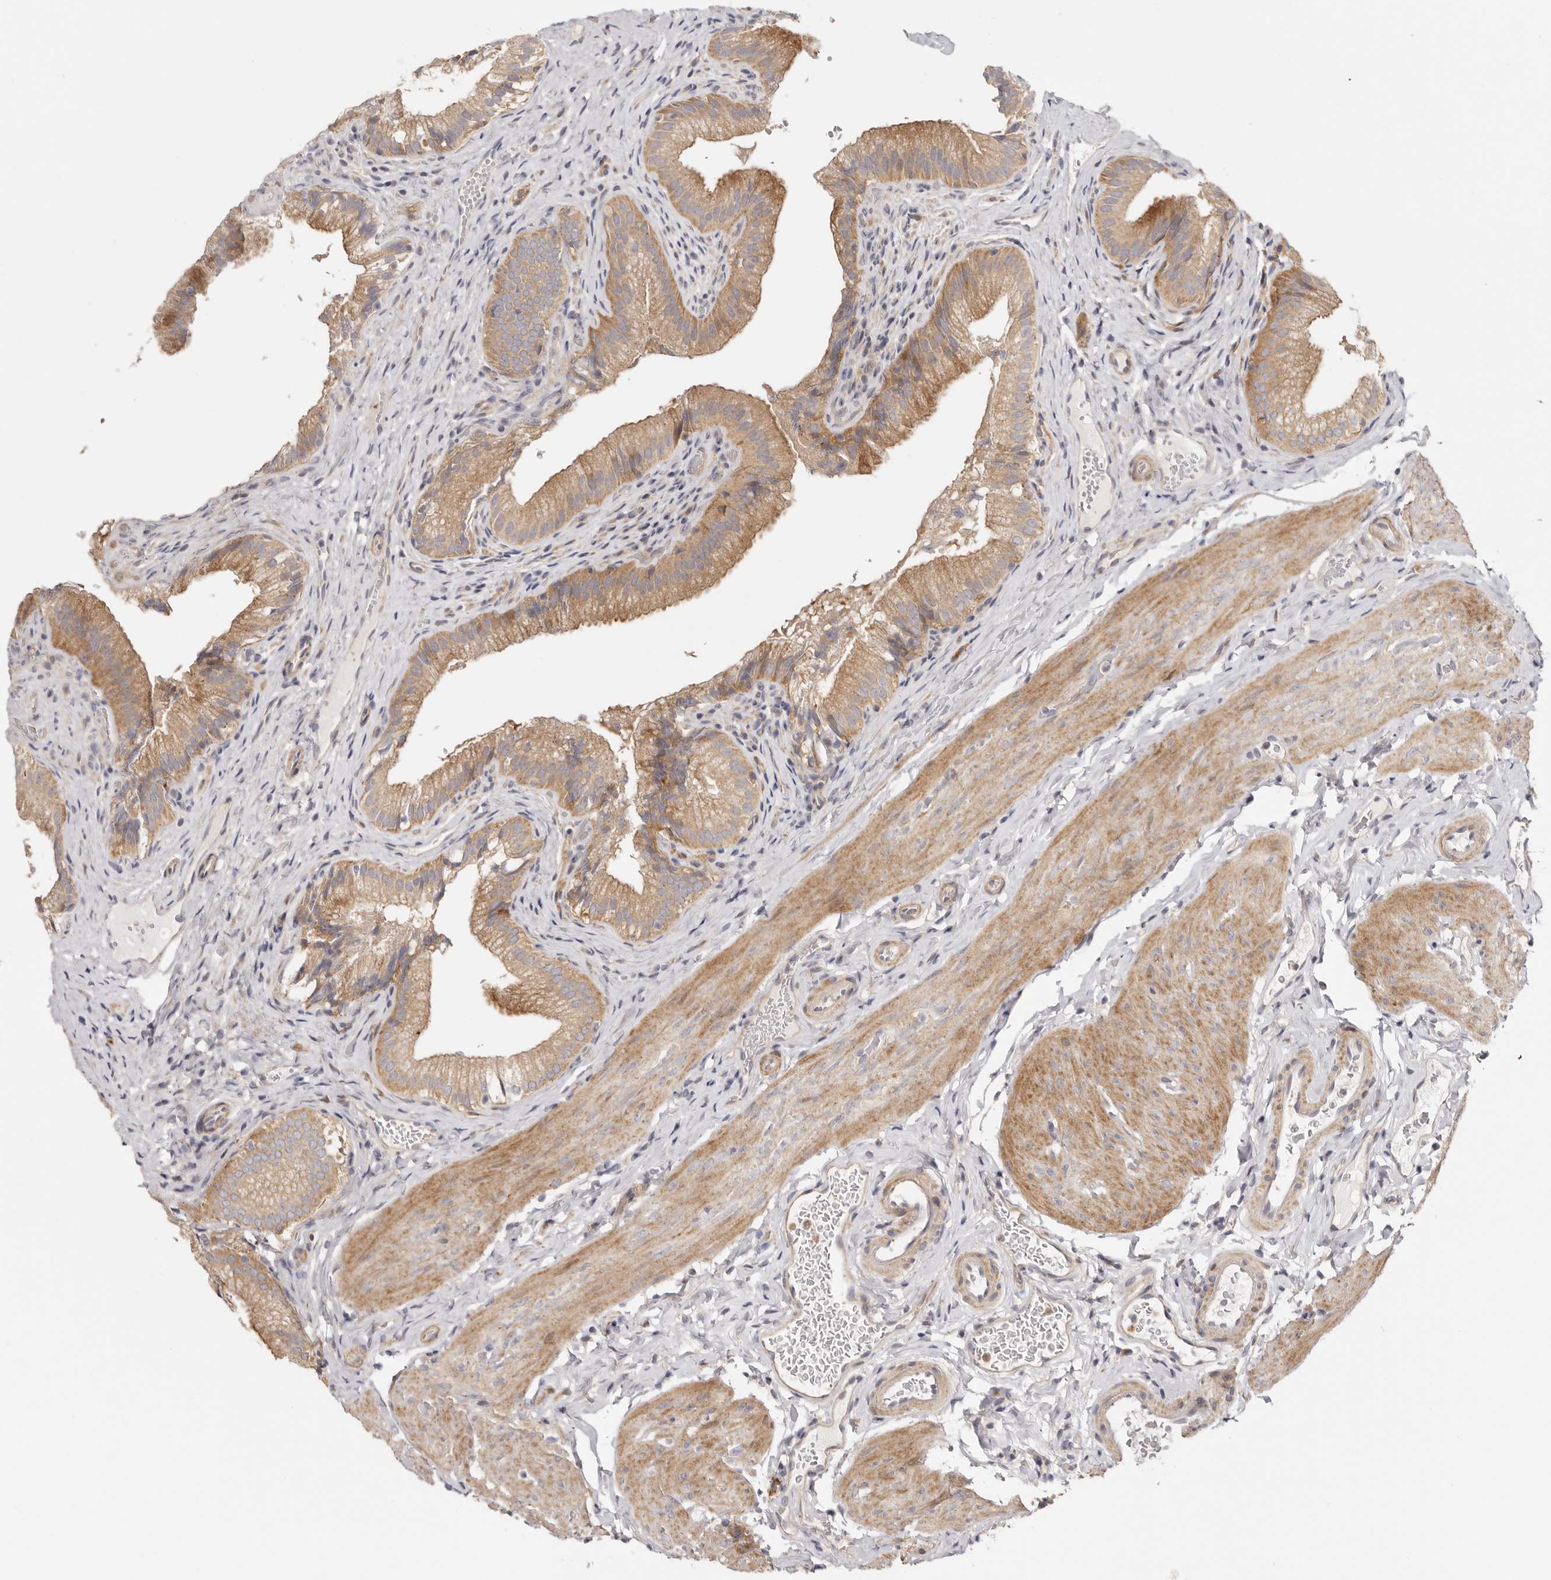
{"staining": {"intensity": "moderate", "quantity": ">75%", "location": "cytoplasmic/membranous"}, "tissue": "gallbladder", "cell_type": "Glandular cells", "image_type": "normal", "snomed": [{"axis": "morphology", "description": "Normal tissue, NOS"}, {"axis": "topography", "description": "Gallbladder"}], "caption": "Moderate cytoplasmic/membranous protein expression is appreciated in approximately >75% of glandular cells in gallbladder. (DAB (3,3'-diaminobenzidine) IHC, brown staining for protein, blue staining for nuclei).", "gene": "MSRB2", "patient": {"sex": "female", "age": 30}}